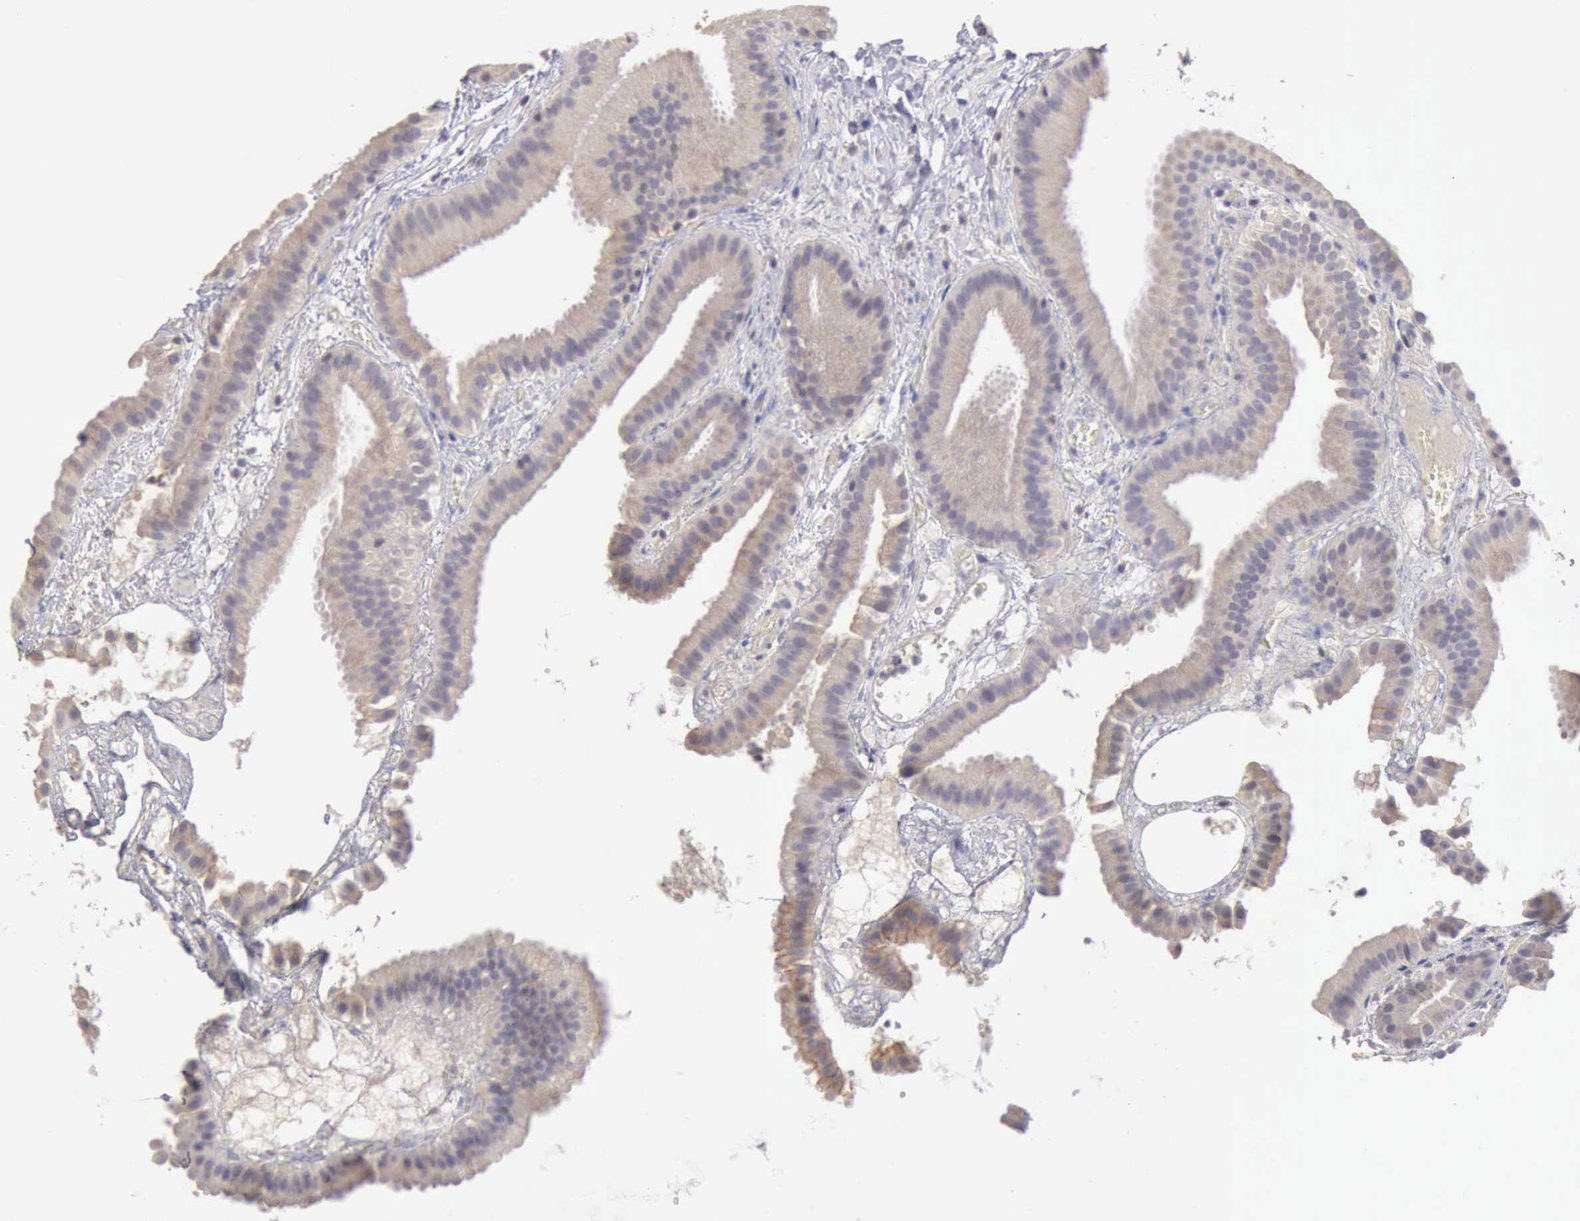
{"staining": {"intensity": "weak", "quantity": ">75%", "location": "cytoplasmic/membranous"}, "tissue": "gallbladder", "cell_type": "Glandular cells", "image_type": "normal", "snomed": [{"axis": "morphology", "description": "Normal tissue, NOS"}, {"axis": "topography", "description": "Gallbladder"}], "caption": "Immunohistochemistry (IHC) (DAB) staining of unremarkable gallbladder exhibits weak cytoplasmic/membranous protein expression in about >75% of glandular cells.", "gene": "KCND1", "patient": {"sex": "female", "age": 63}}